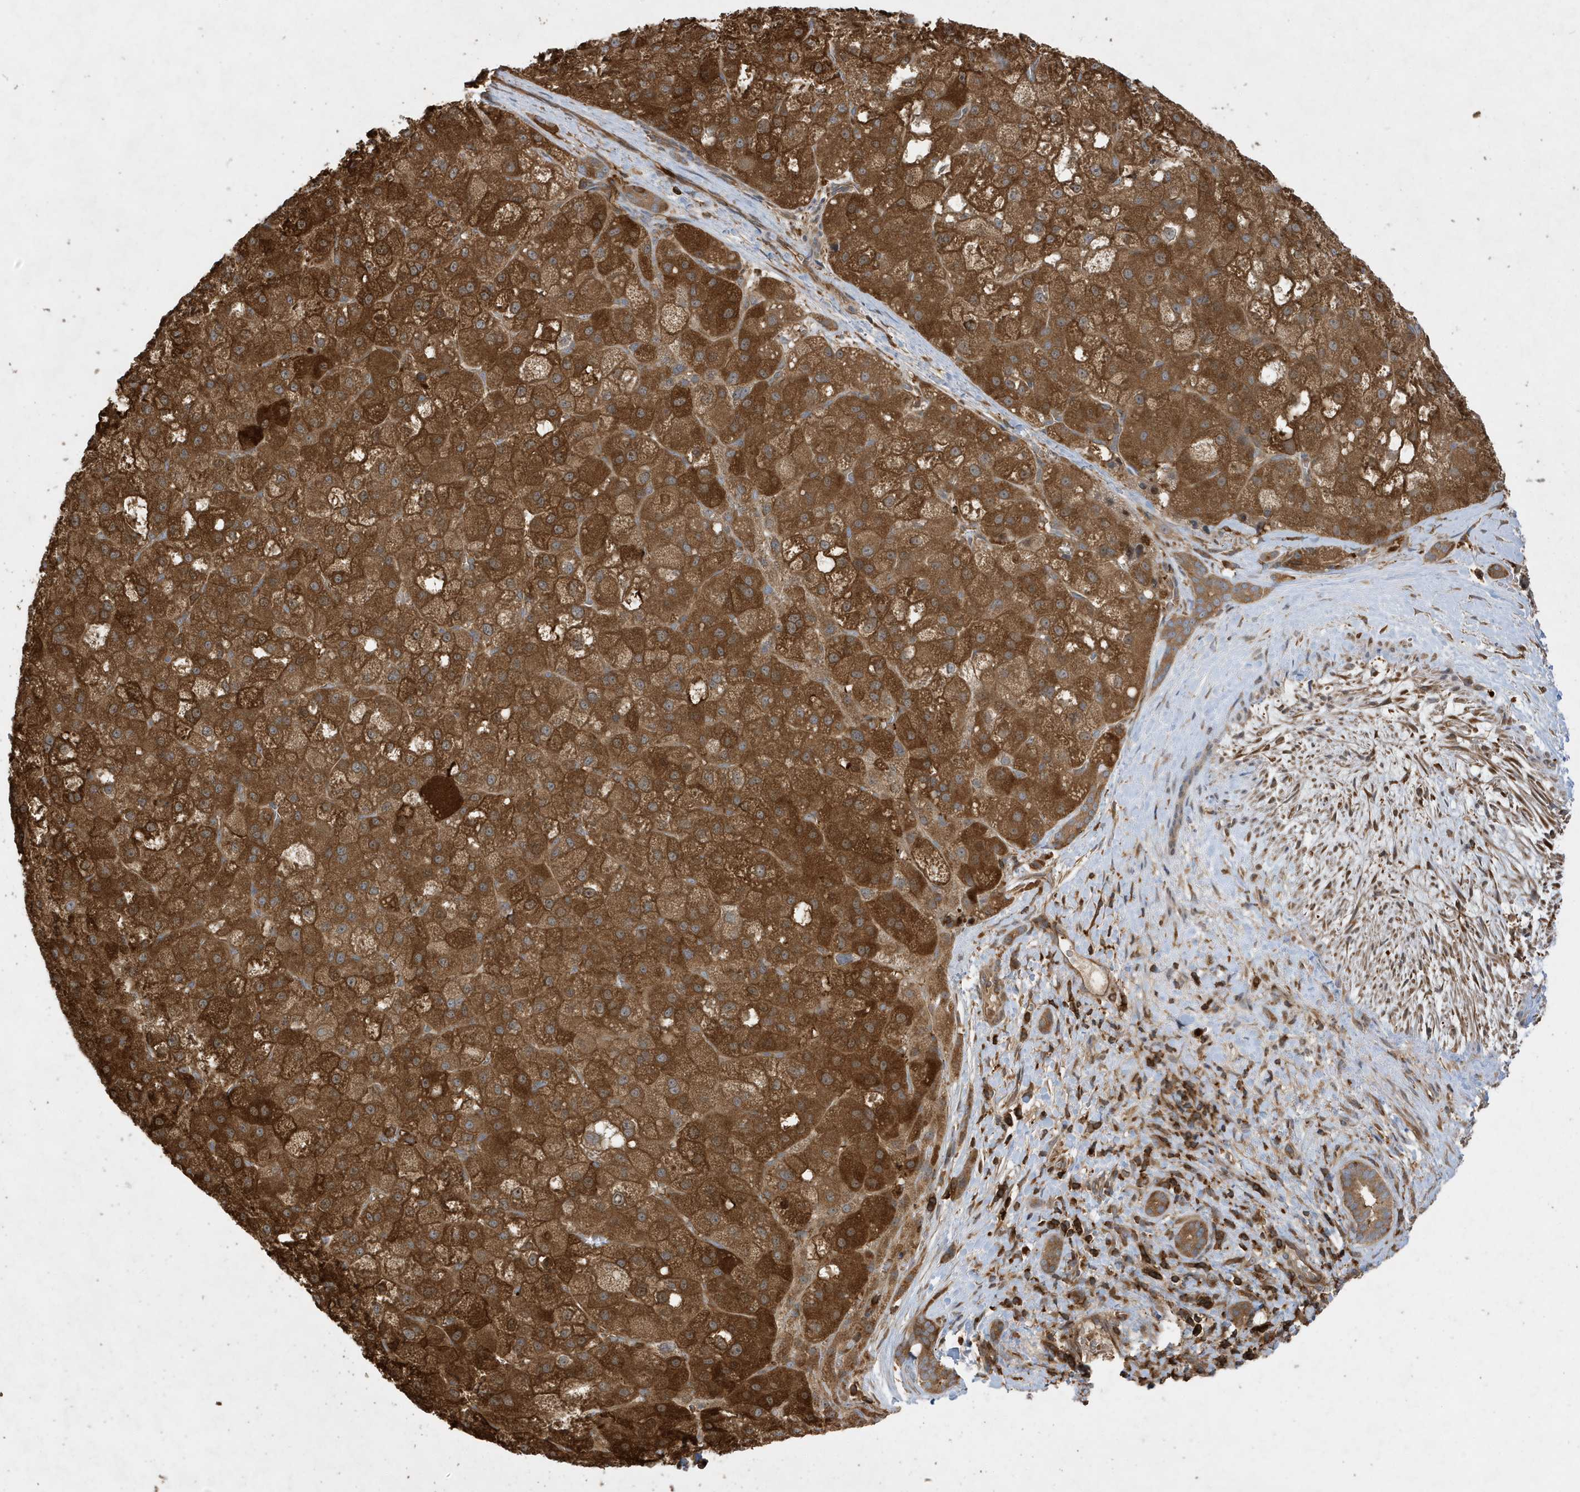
{"staining": {"intensity": "strong", "quantity": ">75%", "location": "cytoplasmic/membranous"}, "tissue": "liver cancer", "cell_type": "Tumor cells", "image_type": "cancer", "snomed": [{"axis": "morphology", "description": "Carcinoma, Hepatocellular, NOS"}, {"axis": "topography", "description": "Liver"}], "caption": "An image of liver hepatocellular carcinoma stained for a protein shows strong cytoplasmic/membranous brown staining in tumor cells. The protein is stained brown, and the nuclei are stained in blue (DAB IHC with brightfield microscopy, high magnification).", "gene": "LAPTM4A", "patient": {"sex": "male", "age": 57}}